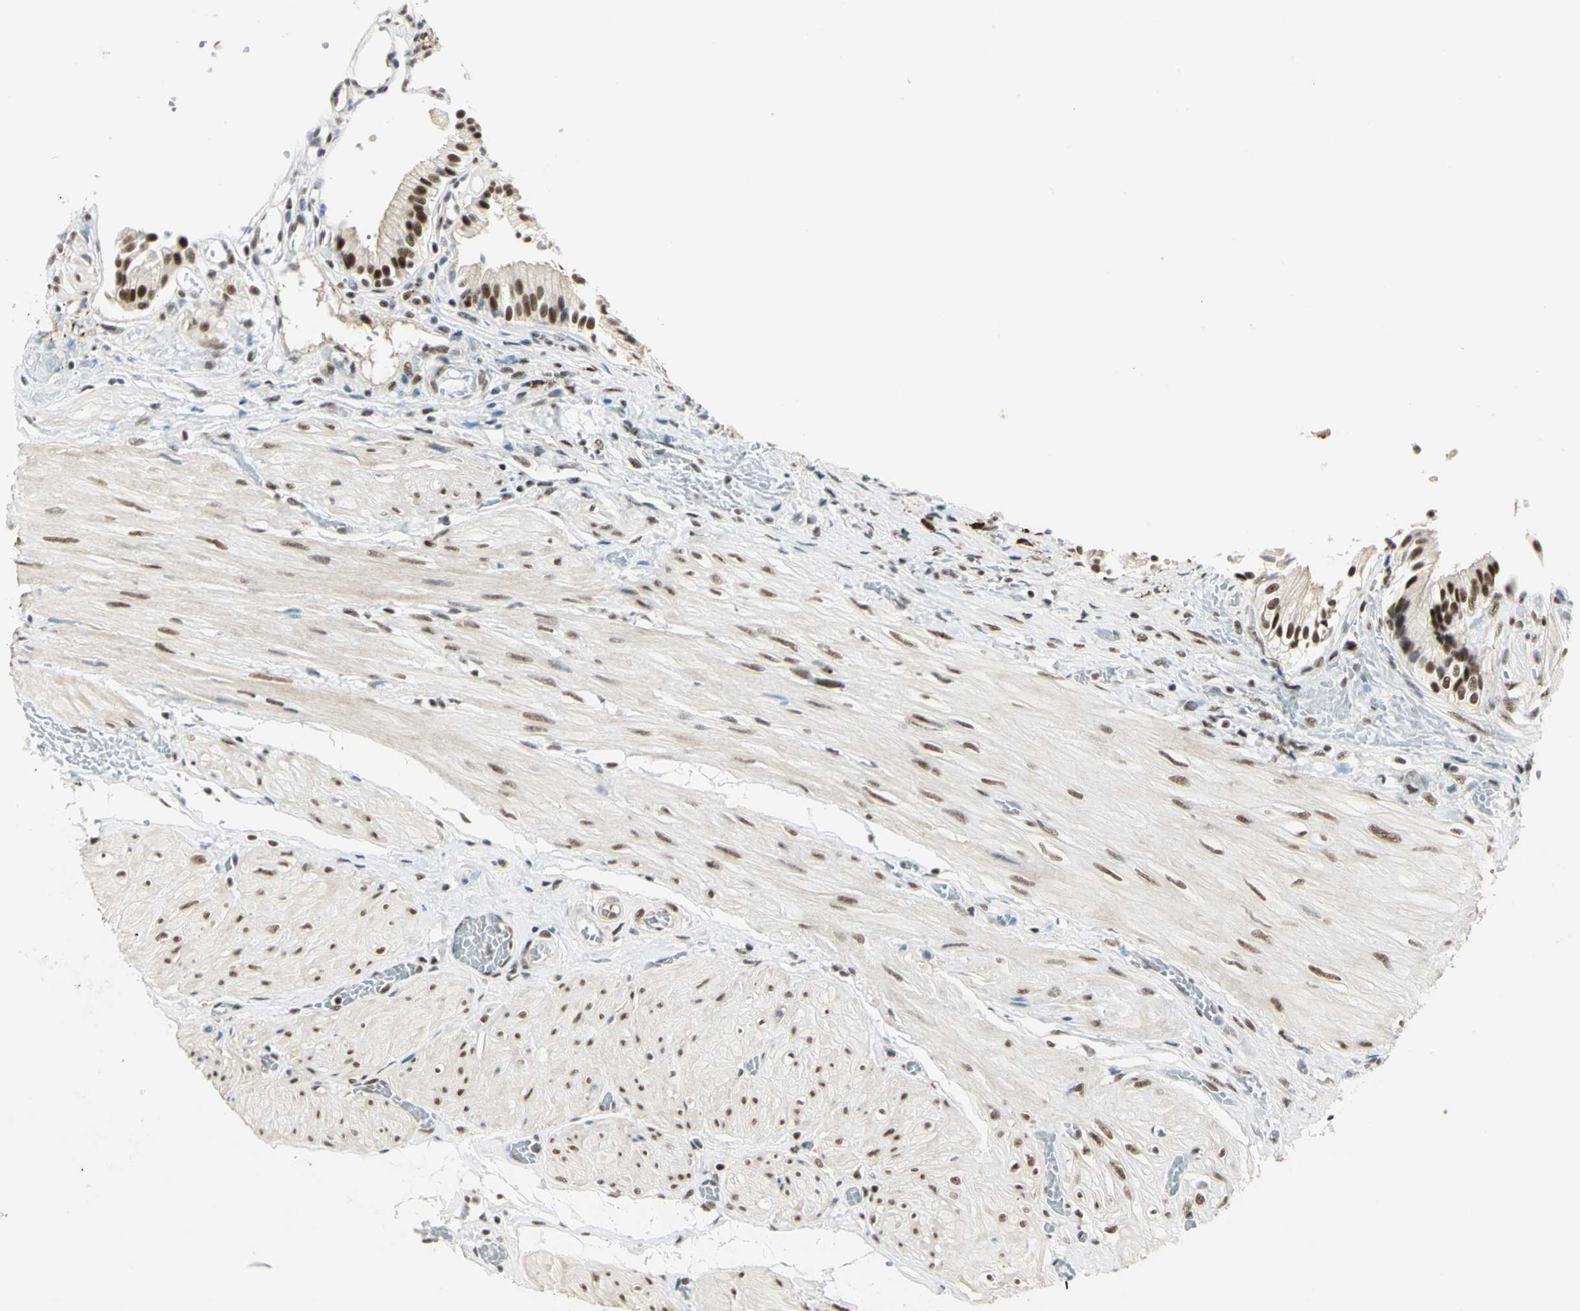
{"staining": {"intensity": "strong", "quantity": ">75%", "location": "nuclear"}, "tissue": "gallbladder", "cell_type": "Glandular cells", "image_type": "normal", "snomed": [{"axis": "morphology", "description": "Normal tissue, NOS"}, {"axis": "topography", "description": "Gallbladder"}], "caption": "Glandular cells reveal strong nuclear staining in approximately >75% of cells in normal gallbladder.", "gene": "CCNT1", "patient": {"sex": "male", "age": 65}}